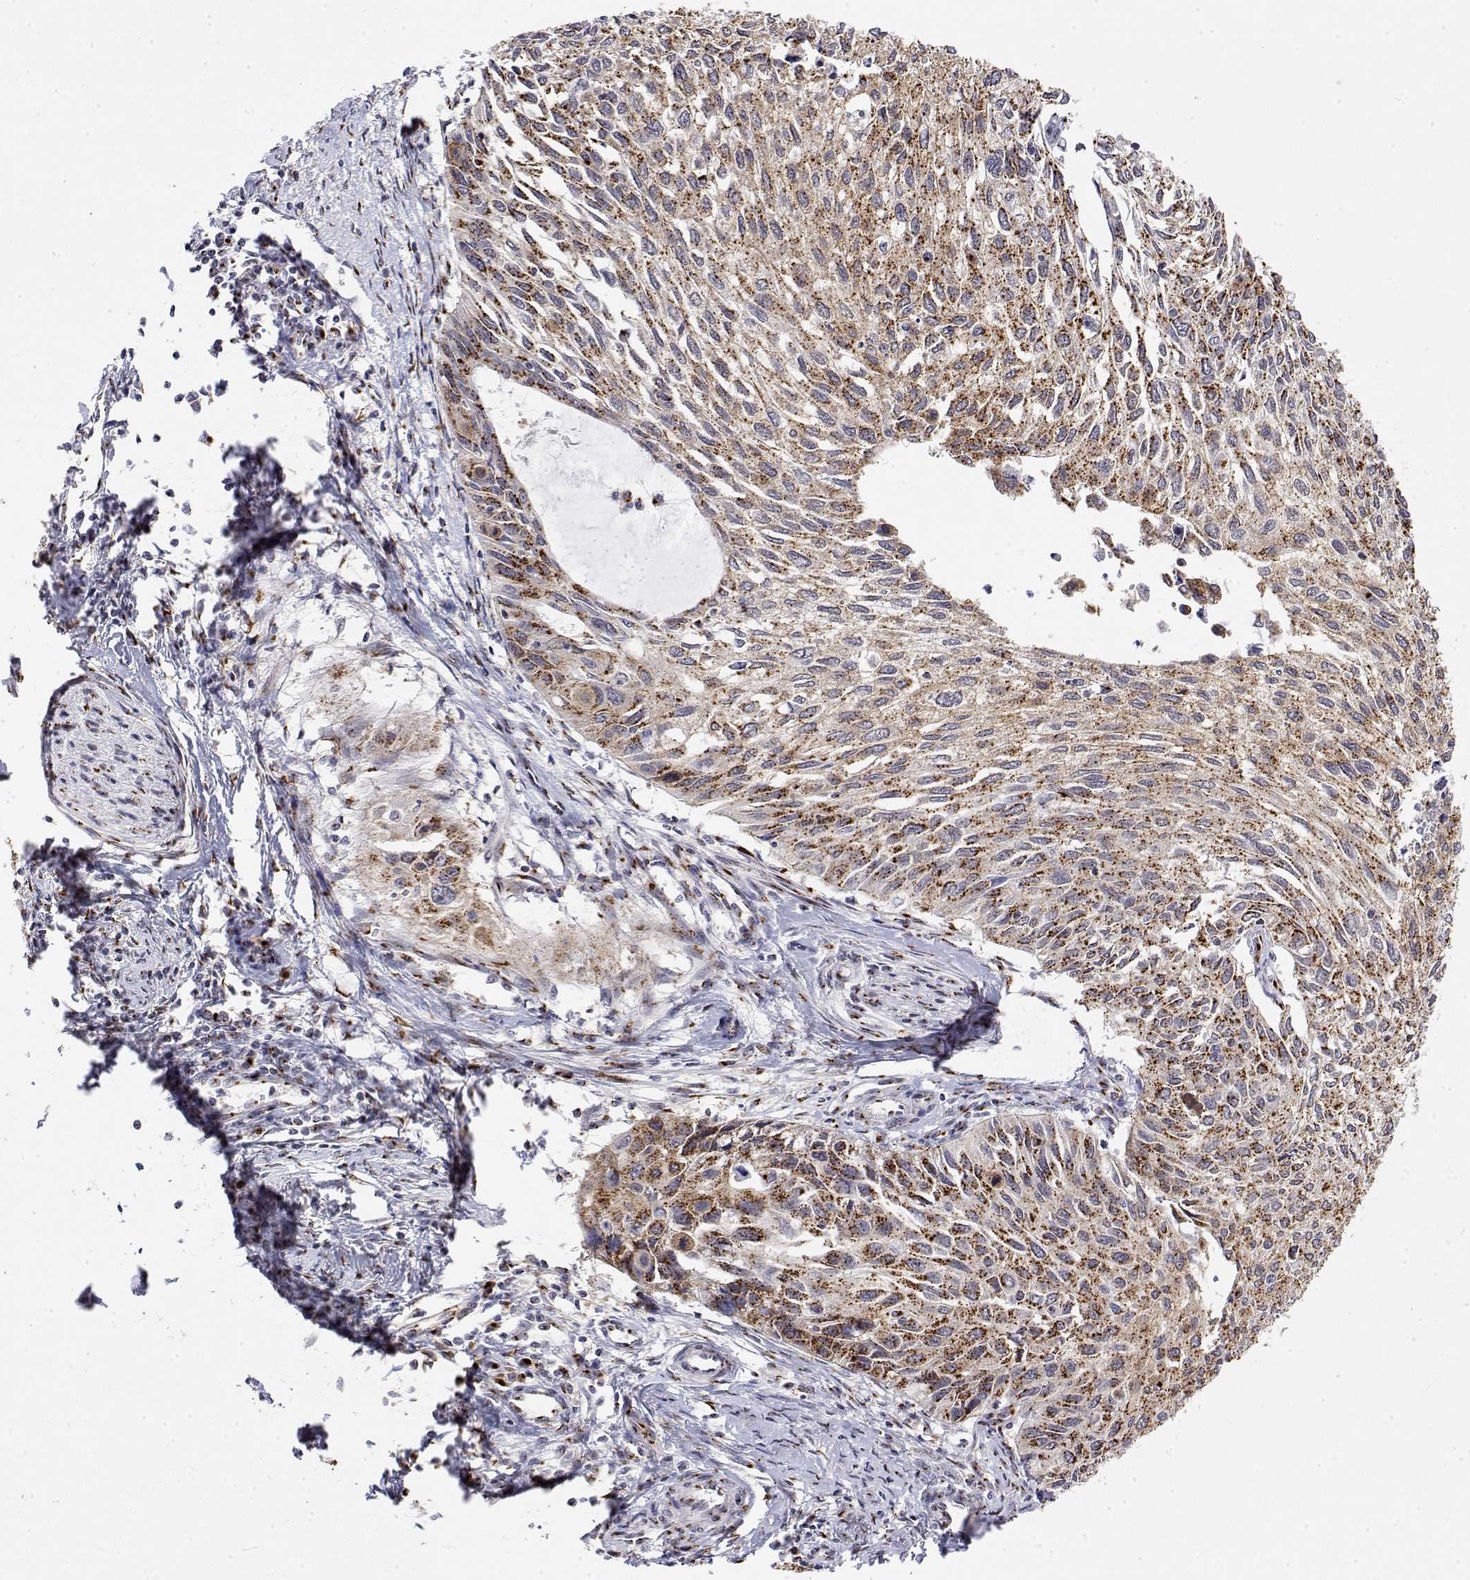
{"staining": {"intensity": "moderate", "quantity": ">75%", "location": "cytoplasmic/membranous"}, "tissue": "cervical cancer", "cell_type": "Tumor cells", "image_type": "cancer", "snomed": [{"axis": "morphology", "description": "Squamous cell carcinoma, NOS"}, {"axis": "topography", "description": "Cervix"}], "caption": "Squamous cell carcinoma (cervical) stained with DAB (3,3'-diaminobenzidine) IHC displays medium levels of moderate cytoplasmic/membranous expression in about >75% of tumor cells. (brown staining indicates protein expression, while blue staining denotes nuclei).", "gene": "YIPF3", "patient": {"sex": "female", "age": 50}}